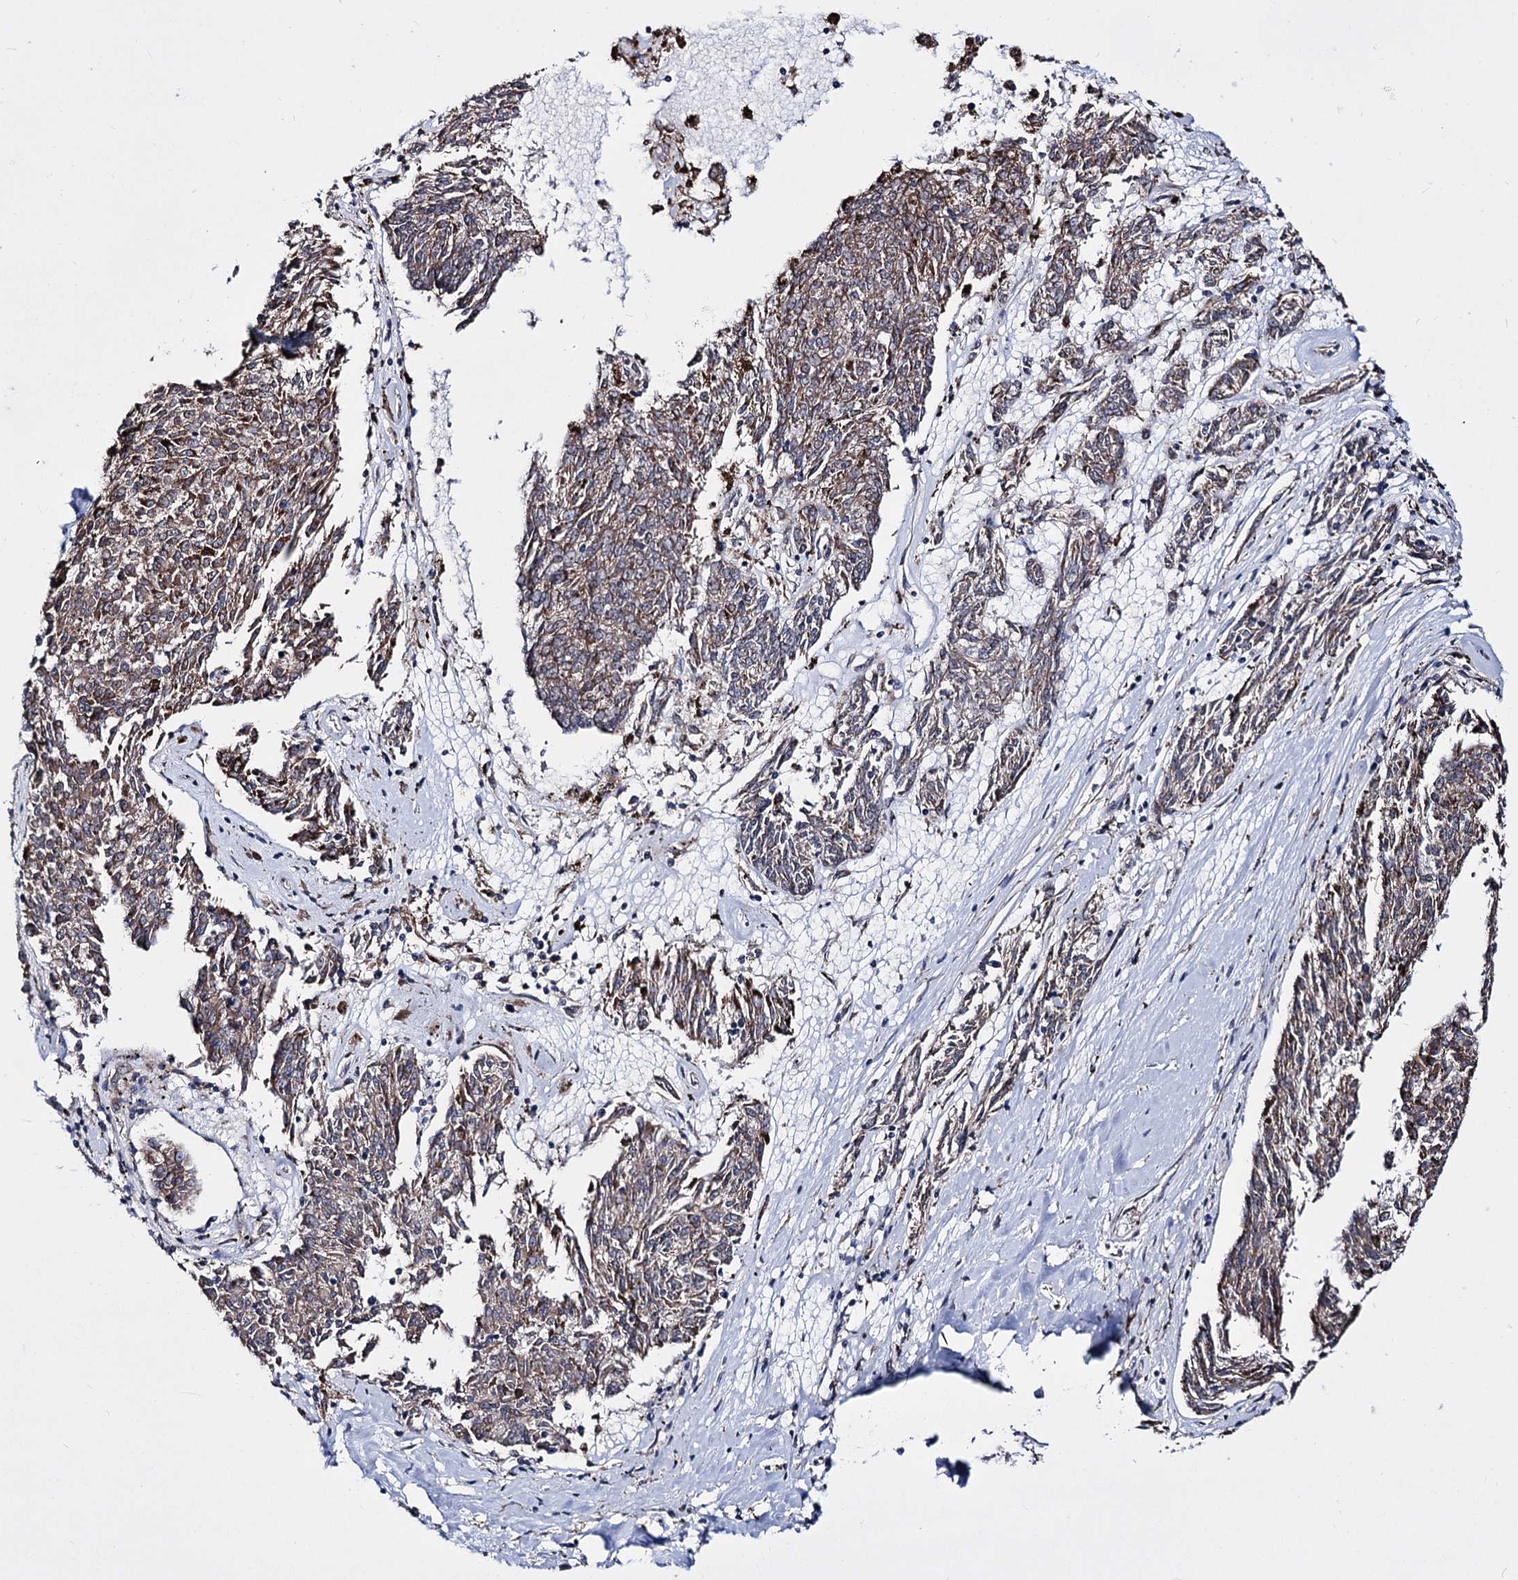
{"staining": {"intensity": "moderate", "quantity": "25%-75%", "location": "cytoplasmic/membranous"}, "tissue": "melanoma", "cell_type": "Tumor cells", "image_type": "cancer", "snomed": [{"axis": "morphology", "description": "Malignant melanoma, NOS"}, {"axis": "topography", "description": "Skin"}], "caption": "Immunohistochemistry of melanoma exhibits medium levels of moderate cytoplasmic/membranous expression in approximately 25%-75% of tumor cells. The staining was performed using DAB (3,3'-diaminobenzidine), with brown indicating positive protein expression. Nuclei are stained blue with hematoxylin.", "gene": "PPRC1", "patient": {"sex": "female", "age": 72}}